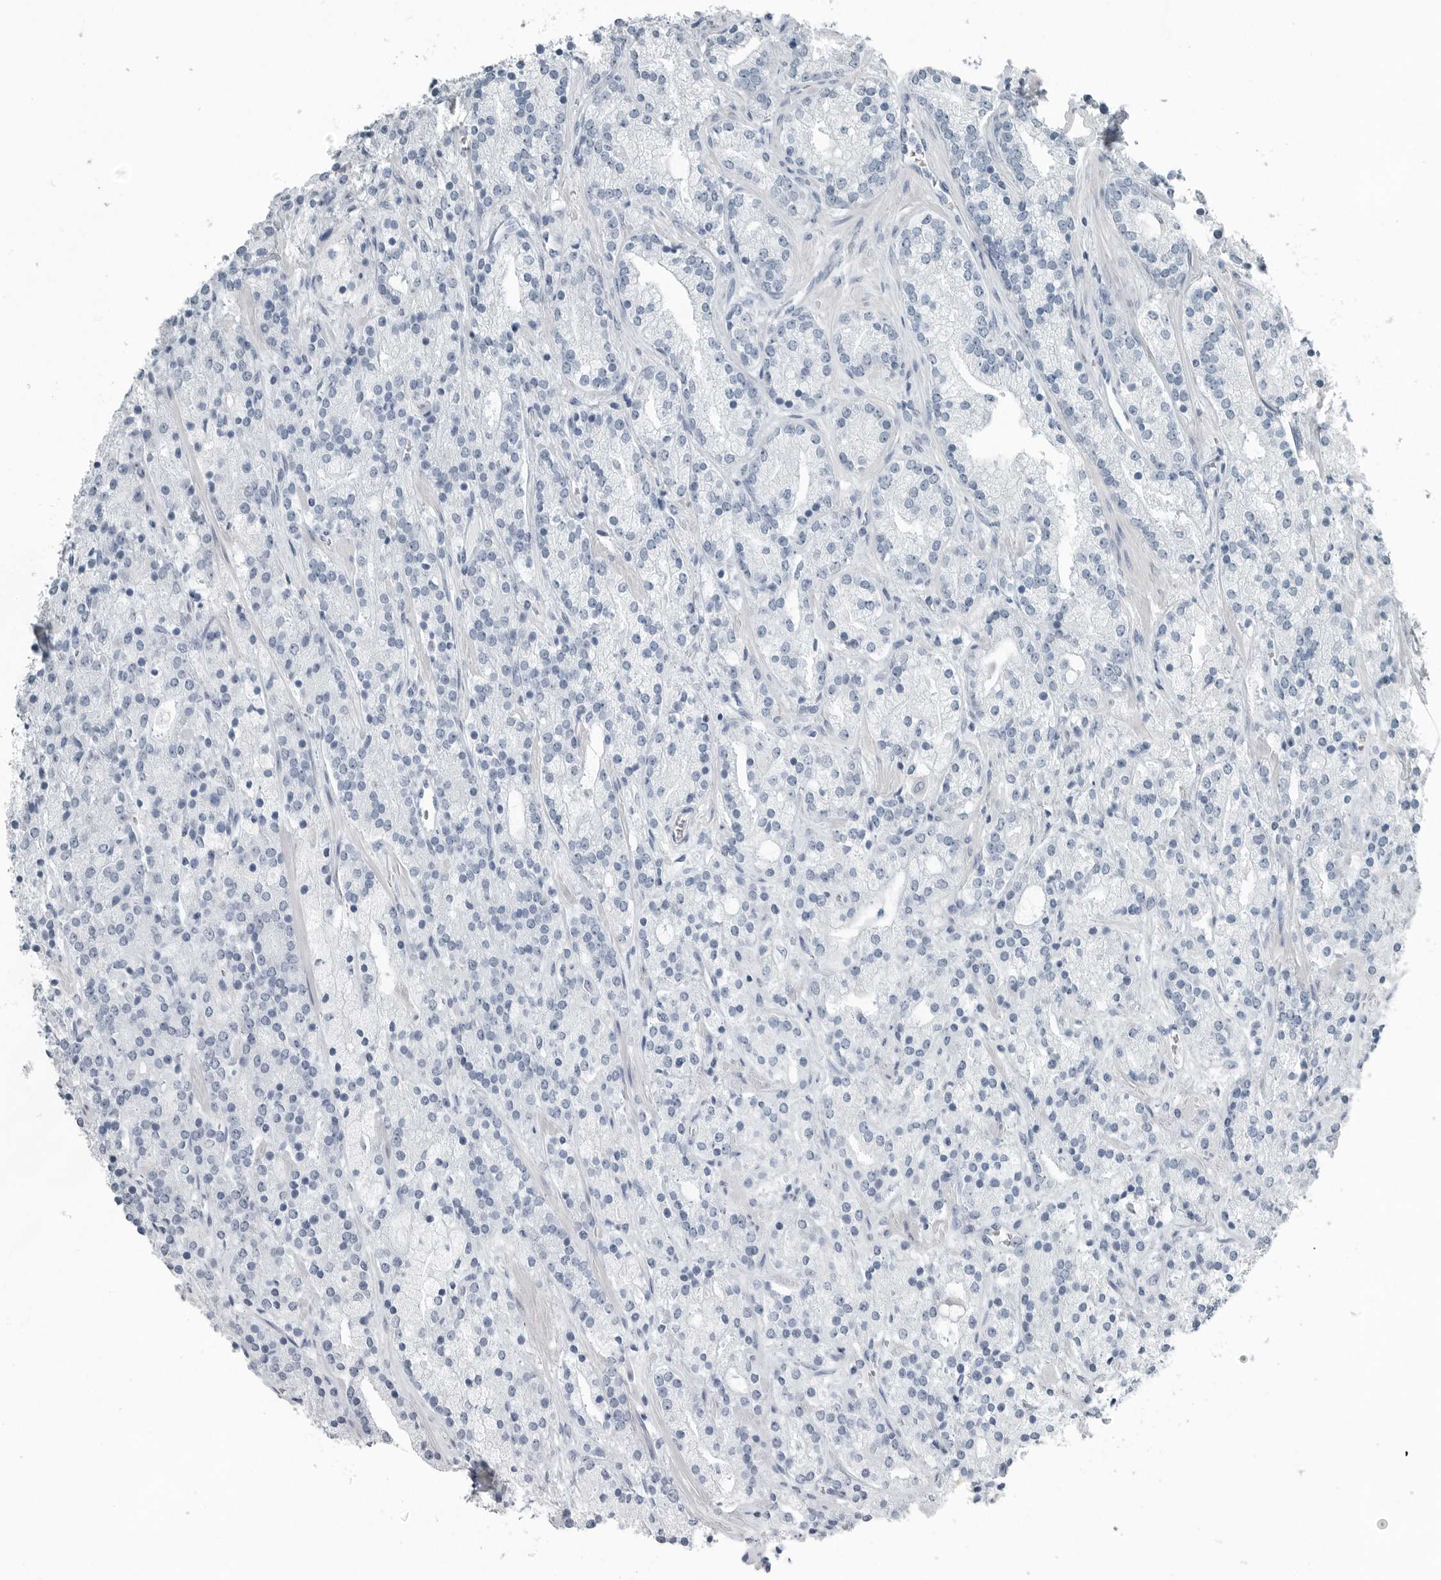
{"staining": {"intensity": "negative", "quantity": "none", "location": "none"}, "tissue": "prostate cancer", "cell_type": "Tumor cells", "image_type": "cancer", "snomed": [{"axis": "morphology", "description": "Adenocarcinoma, High grade"}, {"axis": "topography", "description": "Prostate"}], "caption": "There is no significant positivity in tumor cells of prostate adenocarcinoma (high-grade).", "gene": "FABP6", "patient": {"sex": "male", "age": 71}}